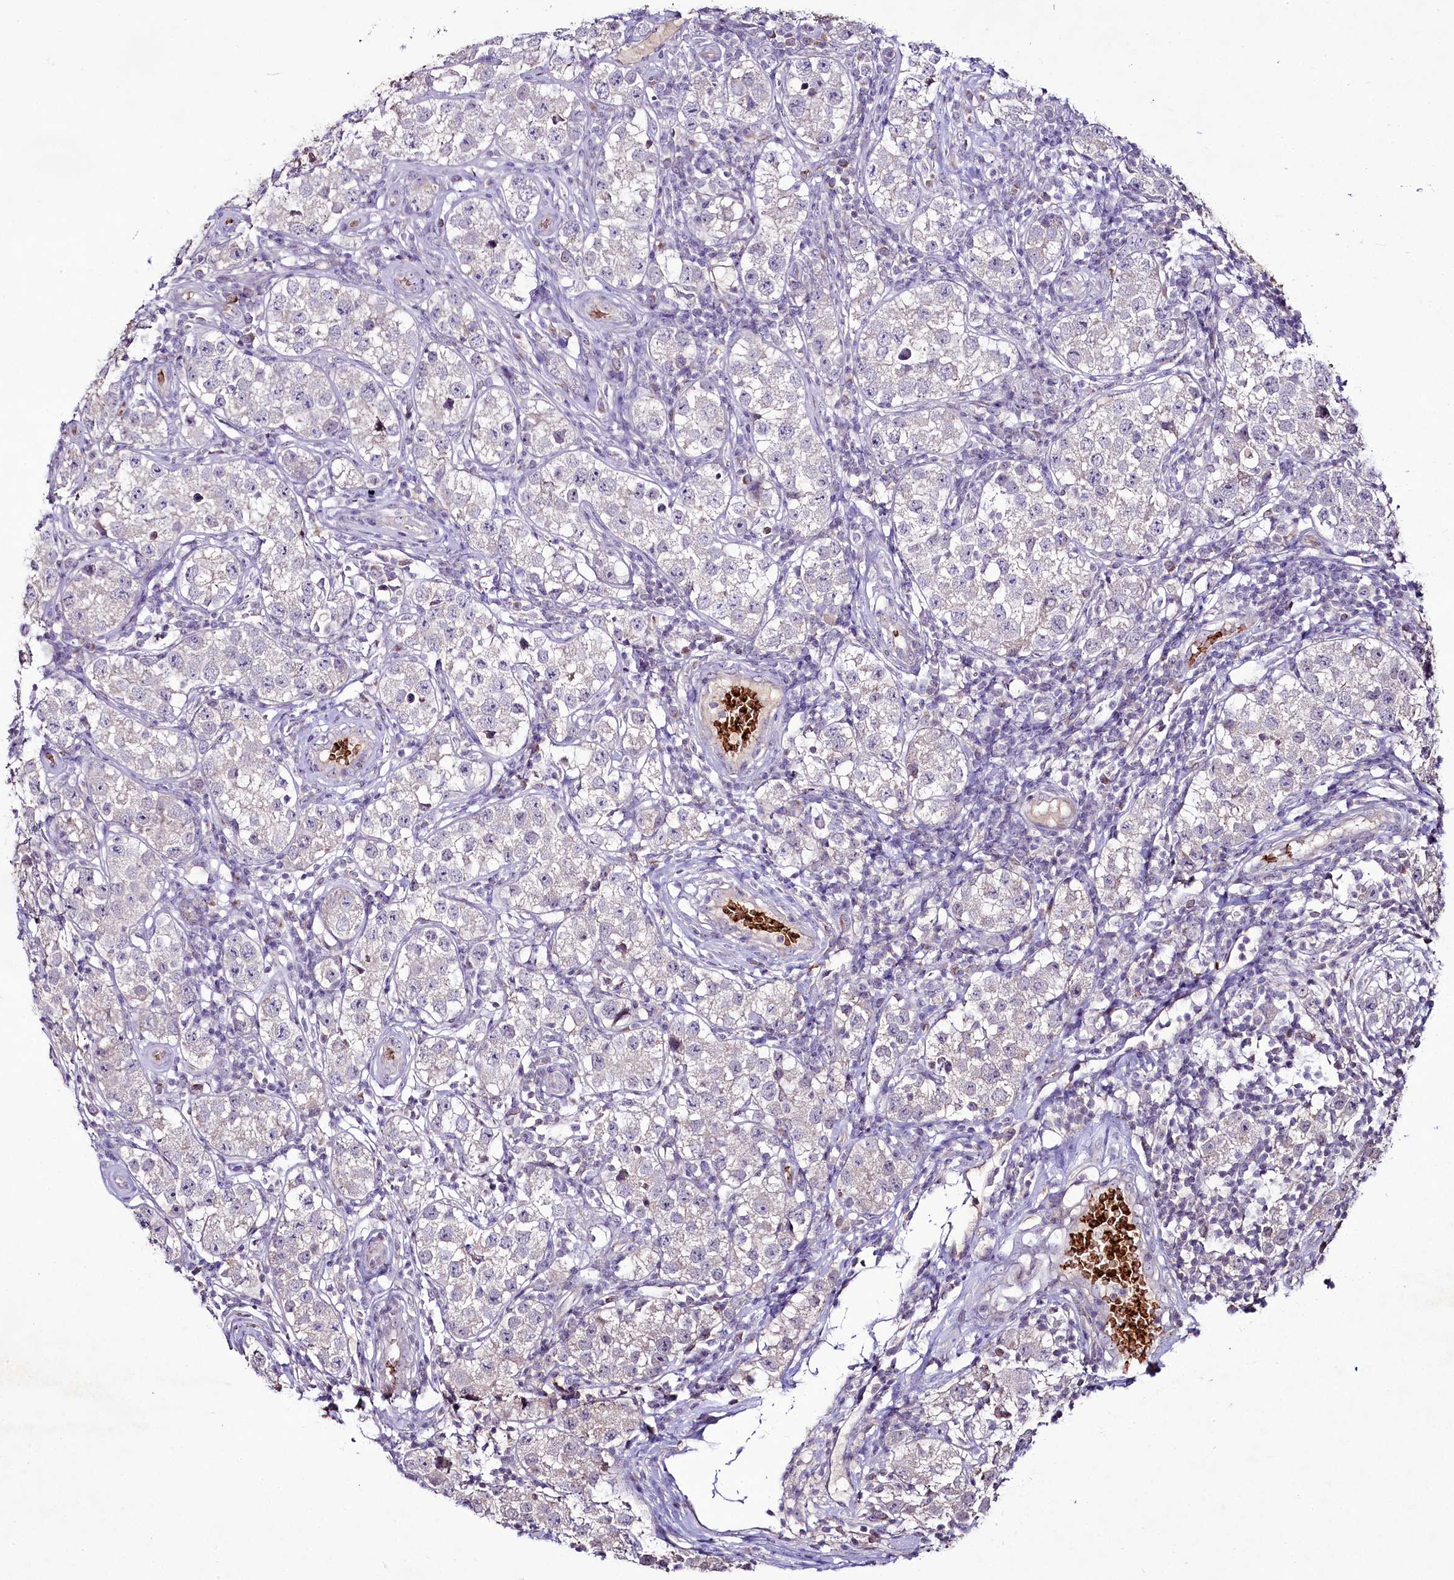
{"staining": {"intensity": "weak", "quantity": "<25%", "location": "cytoplasmic/membranous"}, "tissue": "testis cancer", "cell_type": "Tumor cells", "image_type": "cancer", "snomed": [{"axis": "morphology", "description": "Seminoma, NOS"}, {"axis": "topography", "description": "Testis"}], "caption": "A photomicrograph of human testis cancer (seminoma) is negative for staining in tumor cells.", "gene": "SUSD3", "patient": {"sex": "male", "age": 34}}